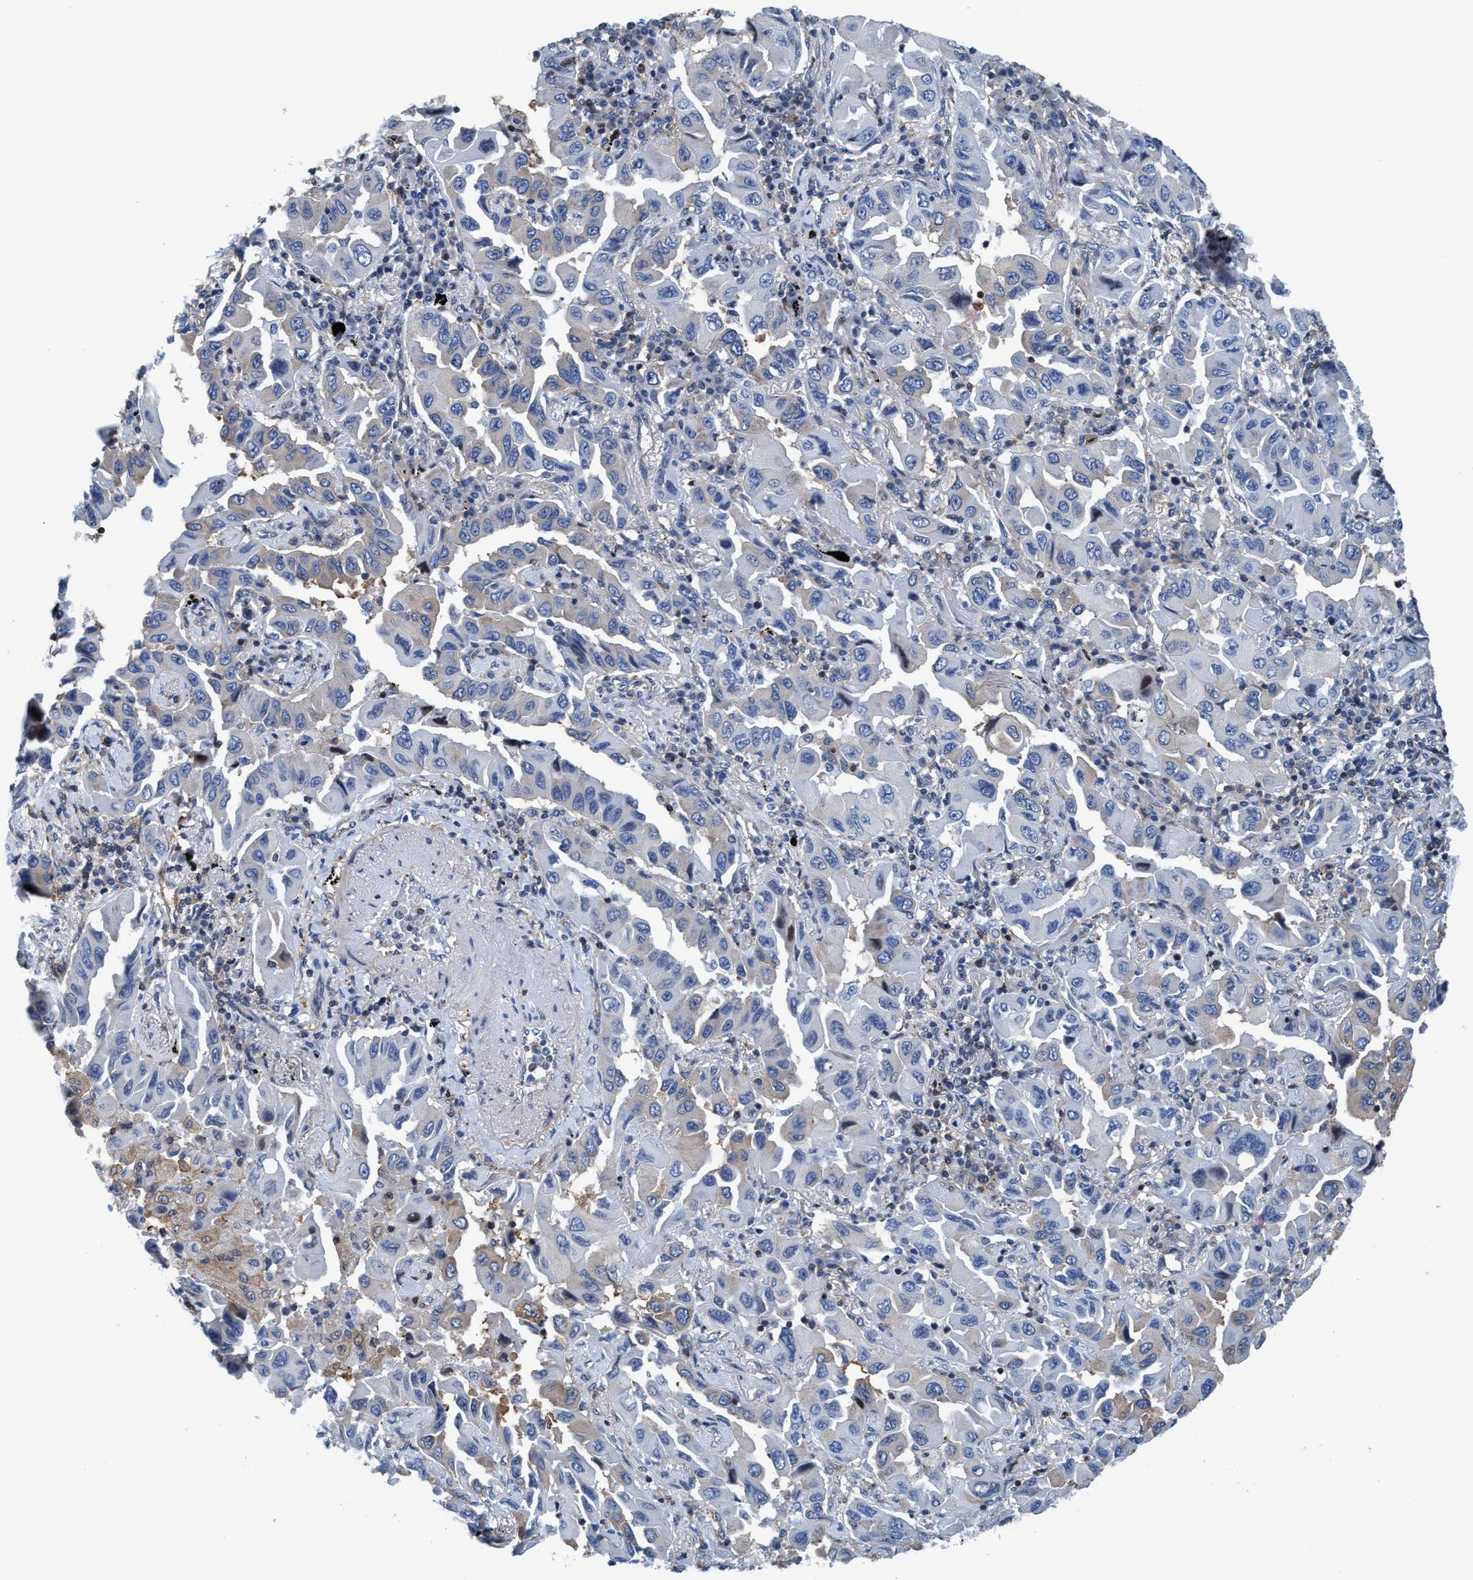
{"staining": {"intensity": "negative", "quantity": "none", "location": "none"}, "tissue": "lung cancer", "cell_type": "Tumor cells", "image_type": "cancer", "snomed": [{"axis": "morphology", "description": "Adenocarcinoma, NOS"}, {"axis": "topography", "description": "Lung"}], "caption": "Immunohistochemistry (IHC) of human lung cancer (adenocarcinoma) exhibits no staining in tumor cells. (Immunohistochemistry (IHC), brightfield microscopy, high magnification).", "gene": "NMT1", "patient": {"sex": "female", "age": 65}}